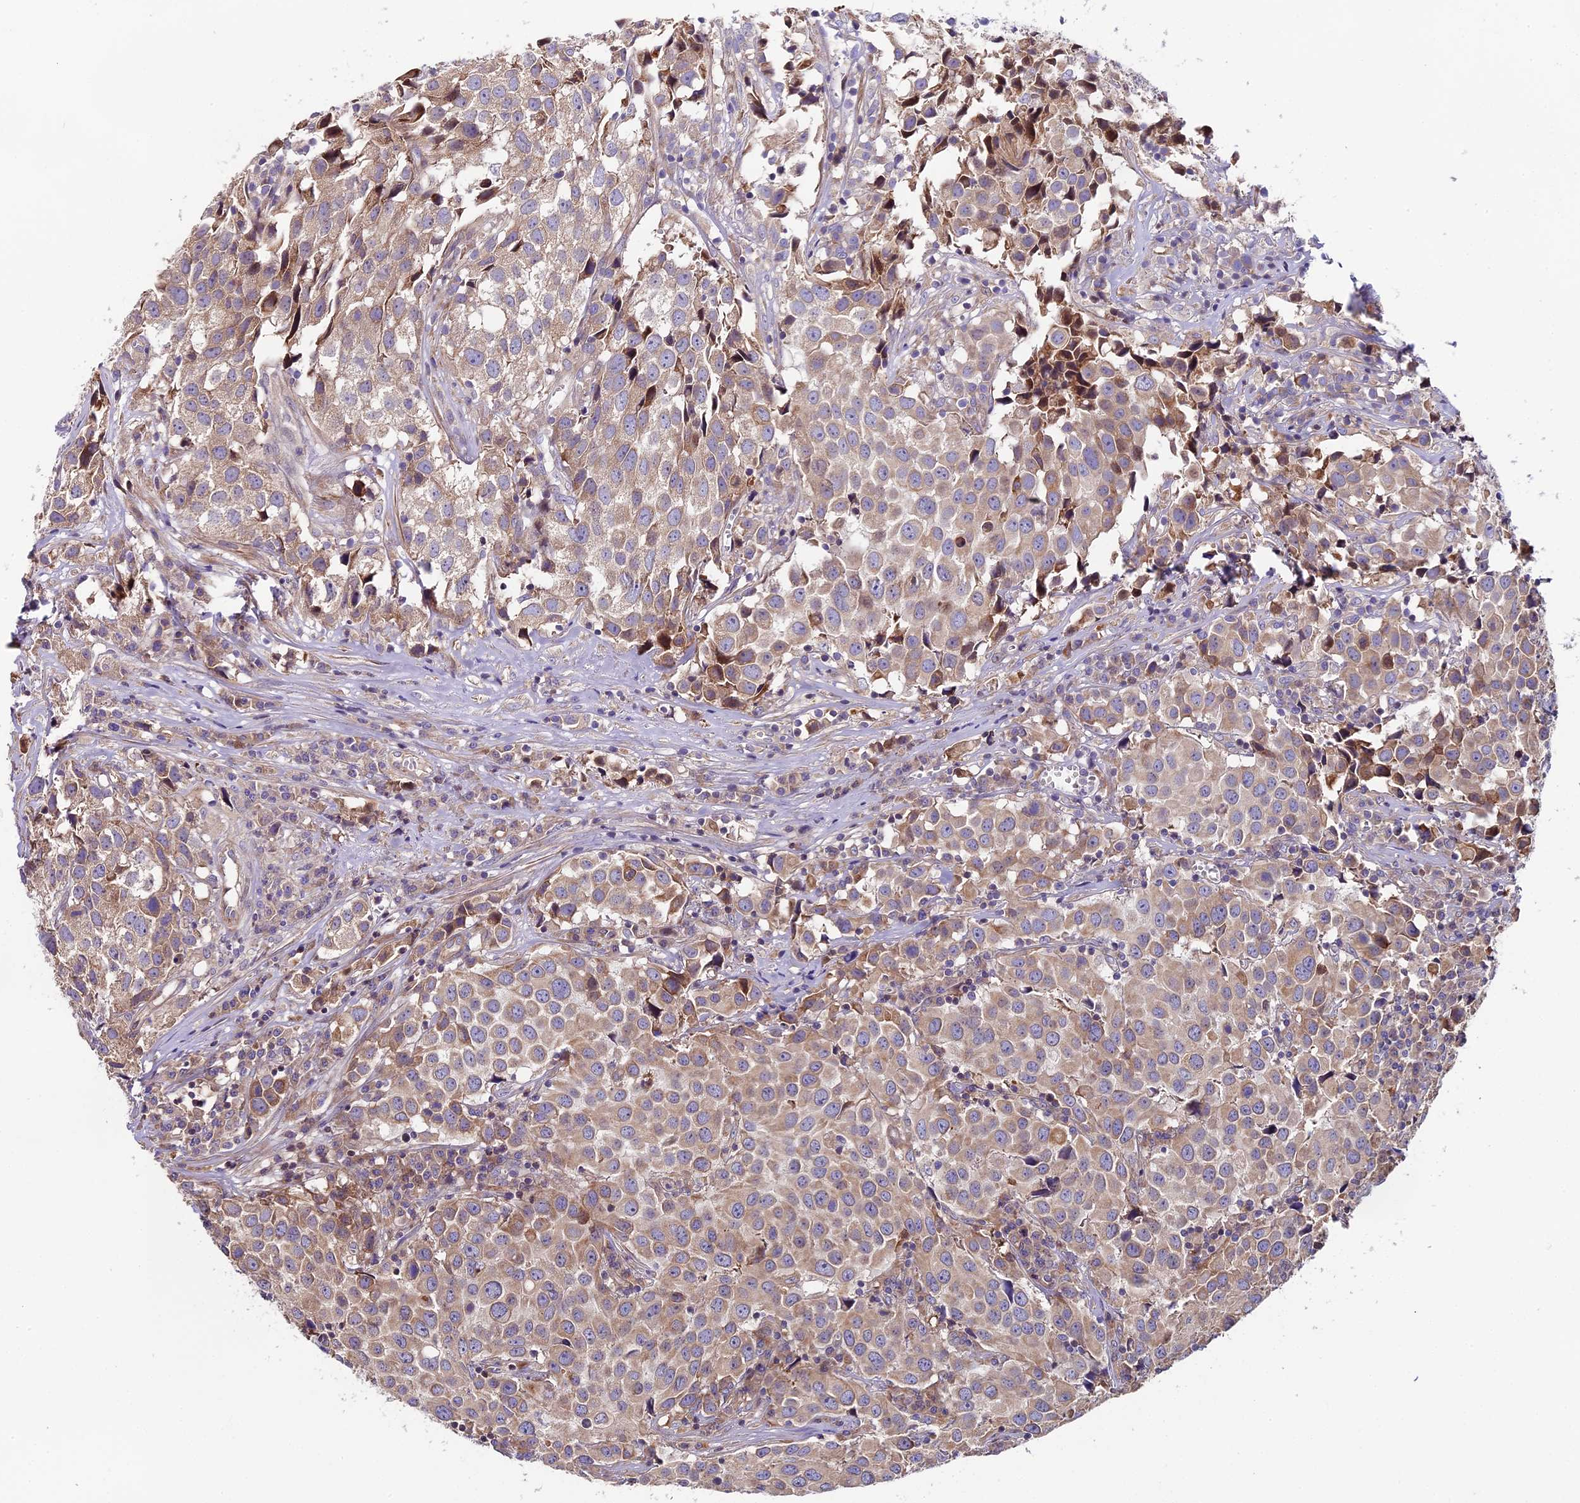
{"staining": {"intensity": "moderate", "quantity": ">75%", "location": "cytoplasmic/membranous"}, "tissue": "urothelial cancer", "cell_type": "Tumor cells", "image_type": "cancer", "snomed": [{"axis": "morphology", "description": "Urothelial carcinoma, High grade"}, {"axis": "topography", "description": "Urinary bladder"}], "caption": "Immunohistochemical staining of human urothelial cancer demonstrates medium levels of moderate cytoplasmic/membranous expression in approximately >75% of tumor cells.", "gene": "PIGU", "patient": {"sex": "female", "age": 75}}